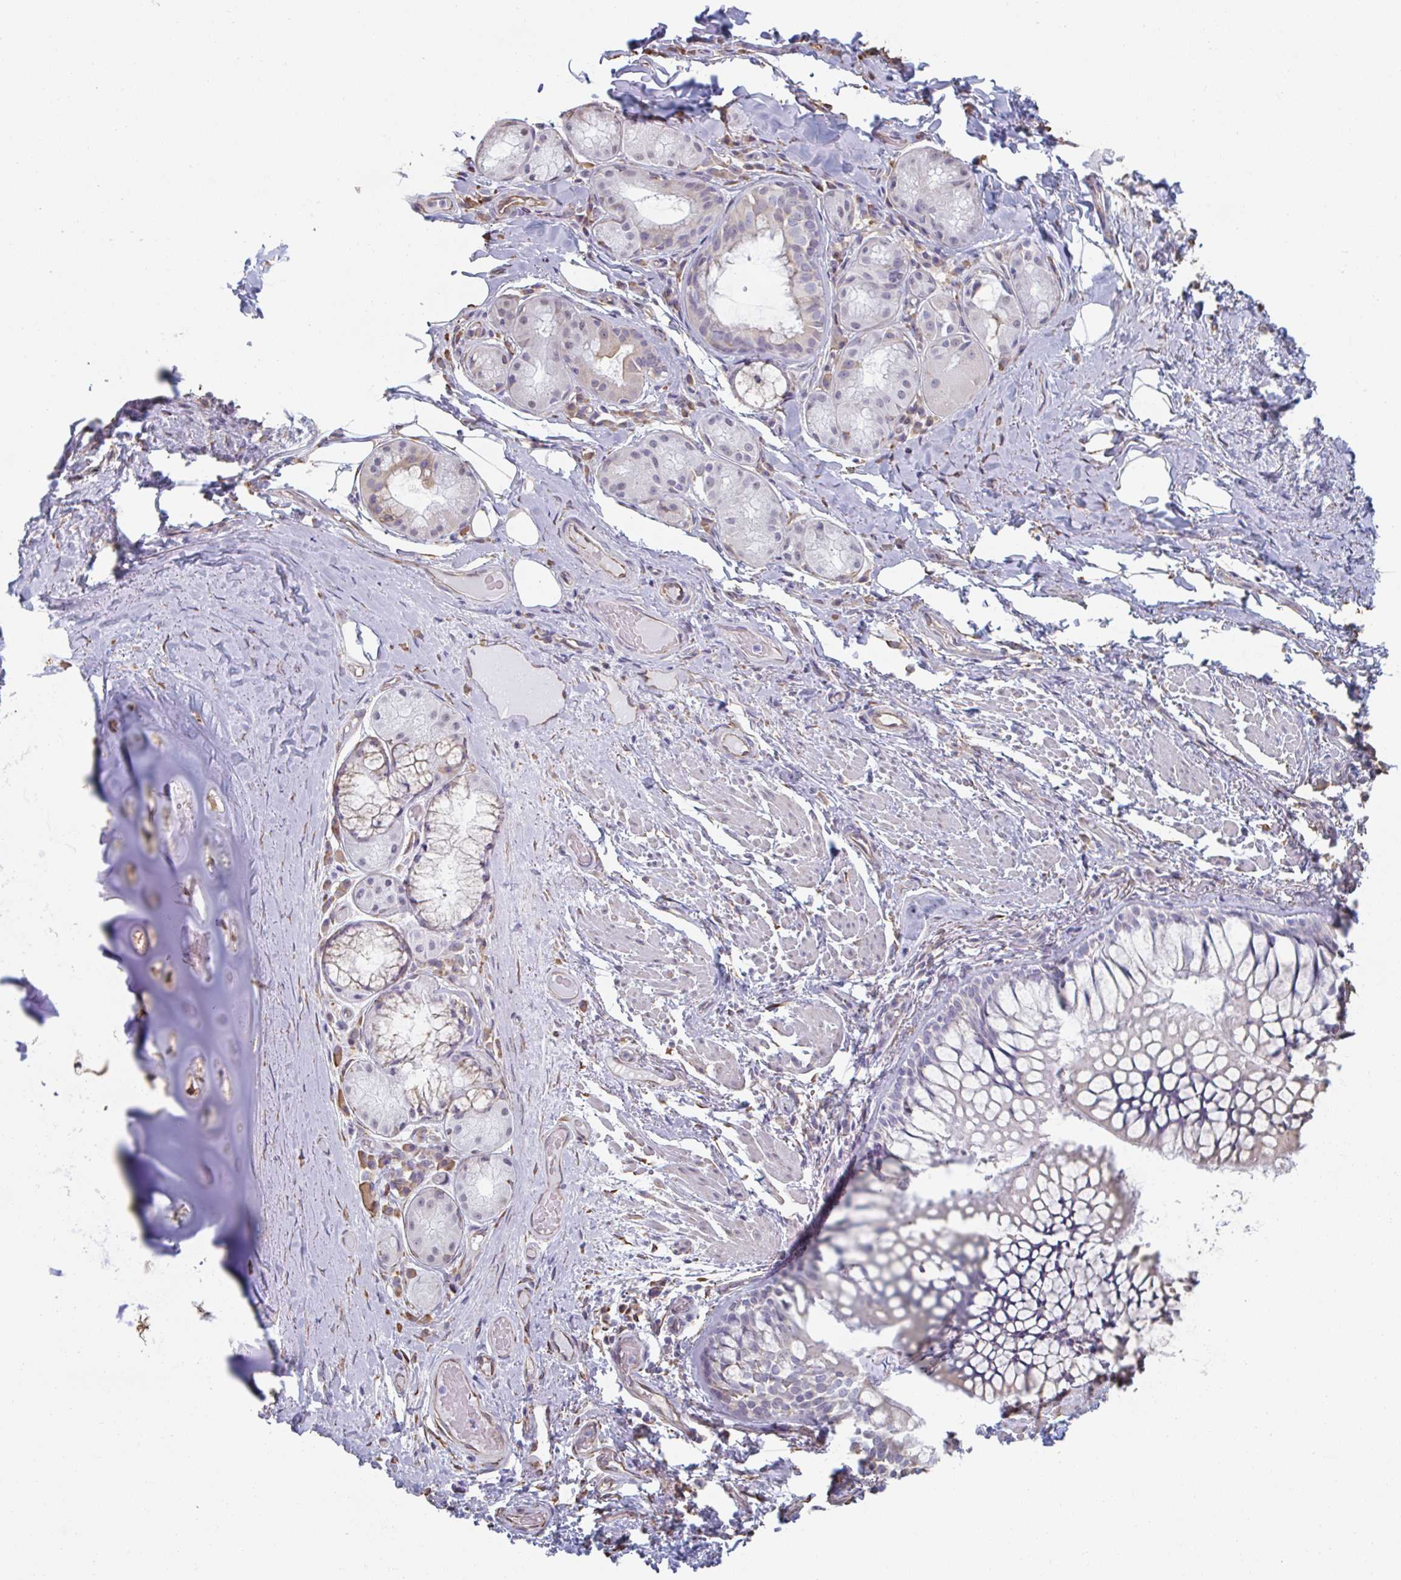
{"staining": {"intensity": "negative", "quantity": "none", "location": "none"}, "tissue": "adipose tissue", "cell_type": "Adipocytes", "image_type": "normal", "snomed": [{"axis": "morphology", "description": "Normal tissue, NOS"}, {"axis": "topography", "description": "Cartilage tissue"}, {"axis": "topography", "description": "Bronchus"}], "caption": "Protein analysis of normal adipose tissue shows no significant expression in adipocytes. (IHC, brightfield microscopy, high magnification).", "gene": "RAB5IF", "patient": {"sex": "male", "age": 64}}